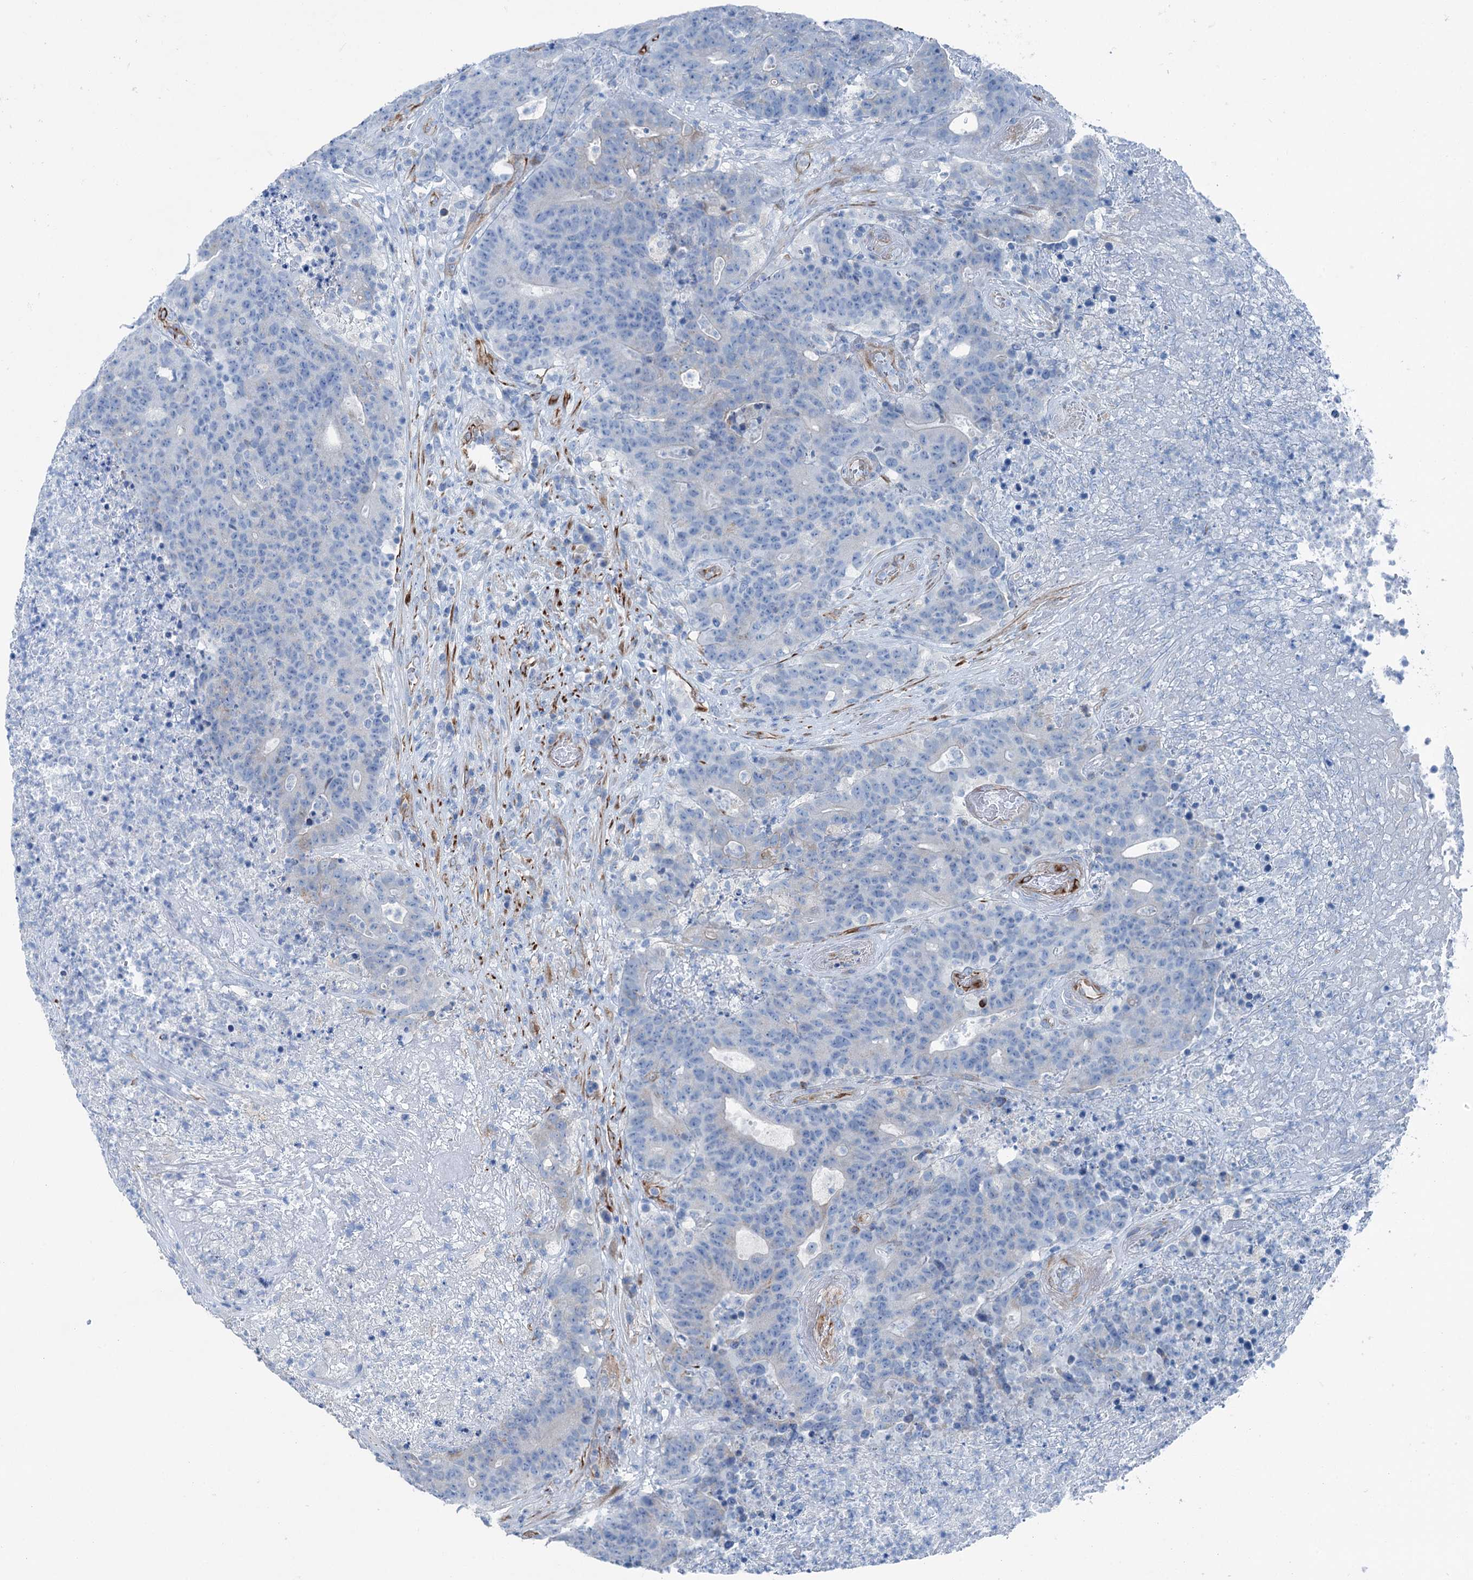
{"staining": {"intensity": "negative", "quantity": "none", "location": "none"}, "tissue": "colorectal cancer", "cell_type": "Tumor cells", "image_type": "cancer", "snomed": [{"axis": "morphology", "description": "Adenocarcinoma, NOS"}, {"axis": "topography", "description": "Colon"}], "caption": "IHC photomicrograph of neoplastic tissue: human colorectal cancer stained with DAB displays no significant protein staining in tumor cells.", "gene": "CALCOCO1", "patient": {"sex": "female", "age": 75}}